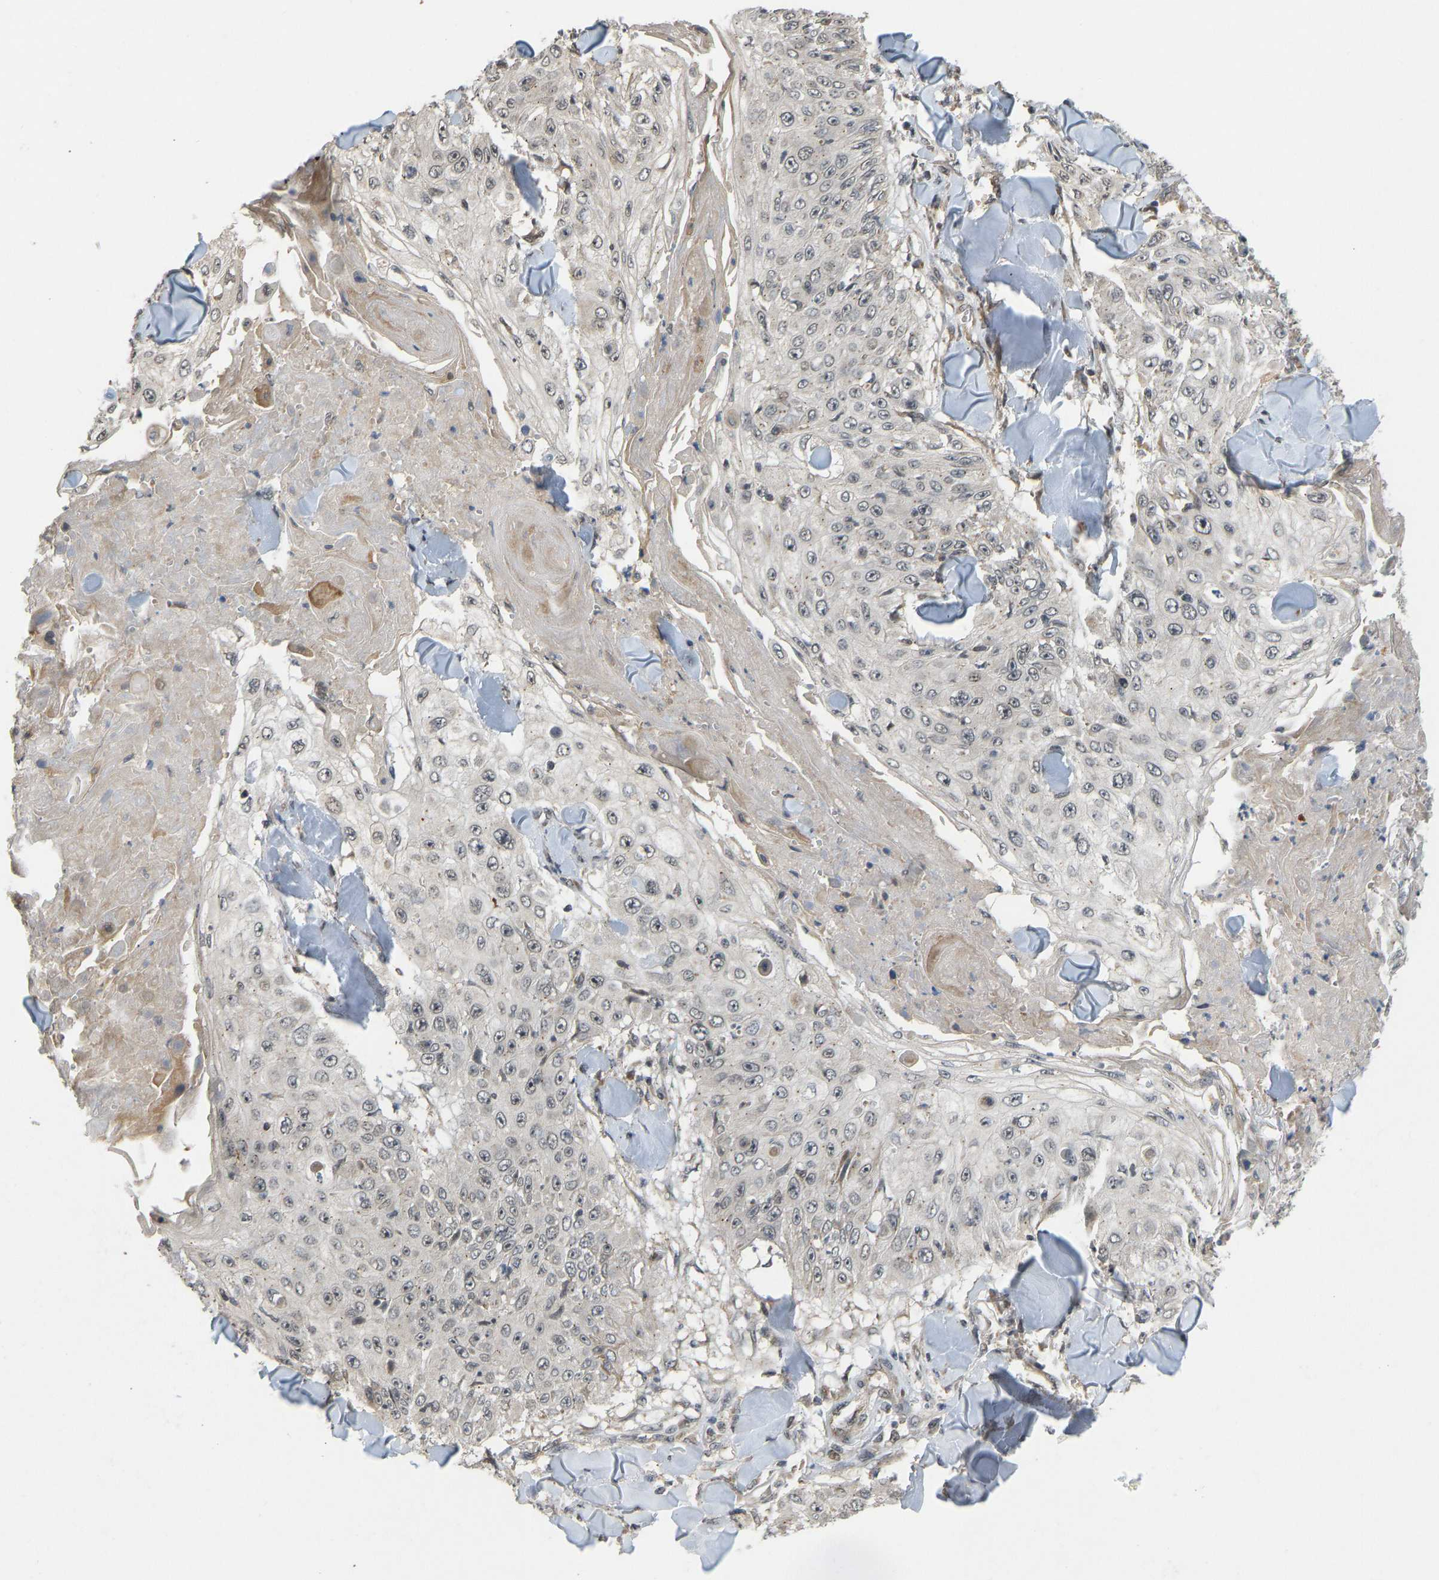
{"staining": {"intensity": "negative", "quantity": "none", "location": "none"}, "tissue": "skin cancer", "cell_type": "Tumor cells", "image_type": "cancer", "snomed": [{"axis": "morphology", "description": "Squamous cell carcinoma, NOS"}, {"axis": "topography", "description": "Skin"}], "caption": "Tumor cells show no significant protein expression in skin squamous cell carcinoma.", "gene": "ACADS", "patient": {"sex": "male", "age": 86}}